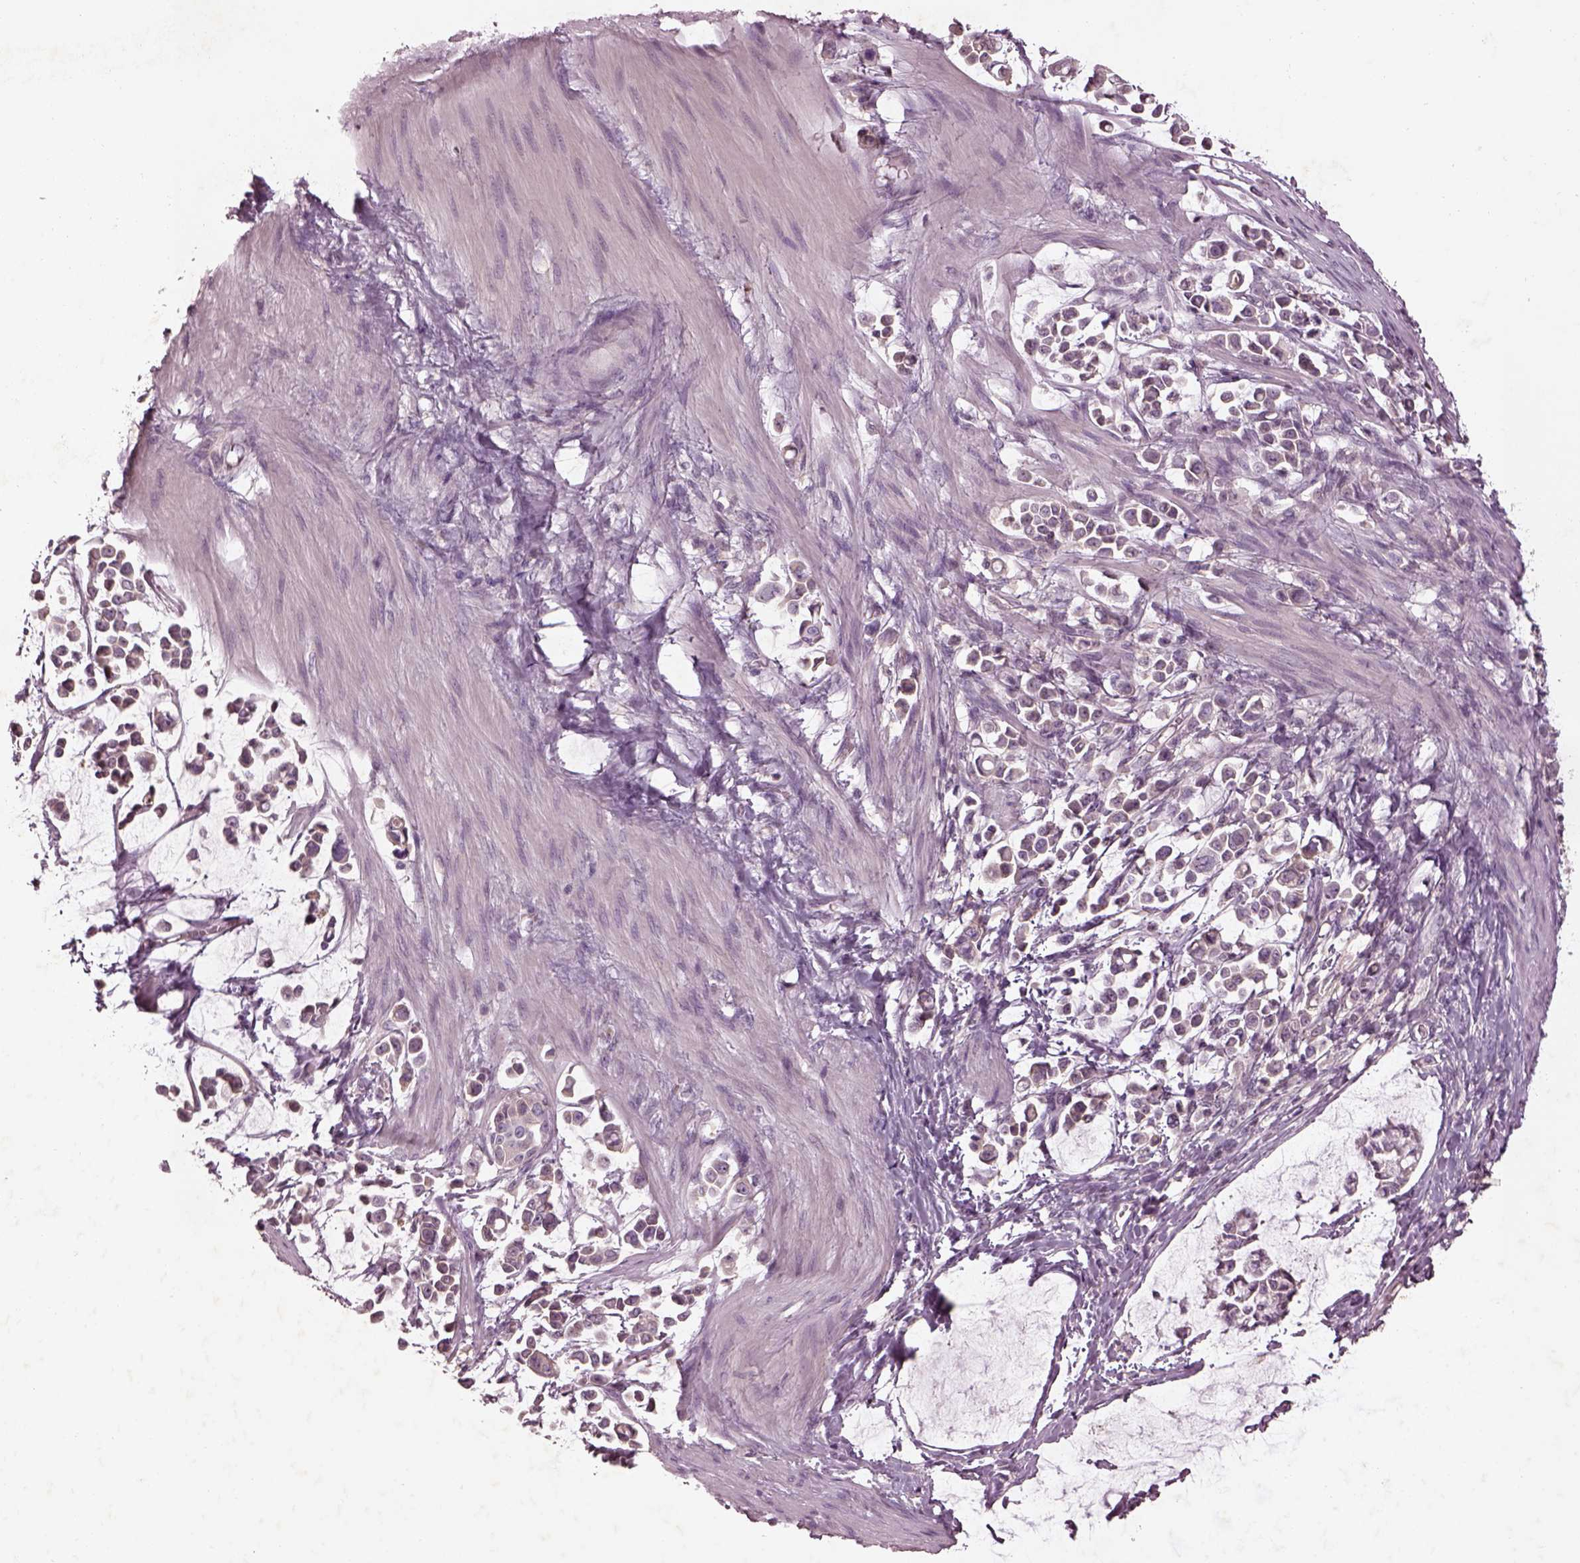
{"staining": {"intensity": "weak", "quantity": "25%-75%", "location": "cytoplasmic/membranous"}, "tissue": "stomach cancer", "cell_type": "Tumor cells", "image_type": "cancer", "snomed": [{"axis": "morphology", "description": "Adenocarcinoma, NOS"}, {"axis": "topography", "description": "Stomach"}], "caption": "Weak cytoplasmic/membranous expression for a protein is present in approximately 25%-75% of tumor cells of stomach cancer (adenocarcinoma) using IHC.", "gene": "TLX3", "patient": {"sex": "male", "age": 82}}